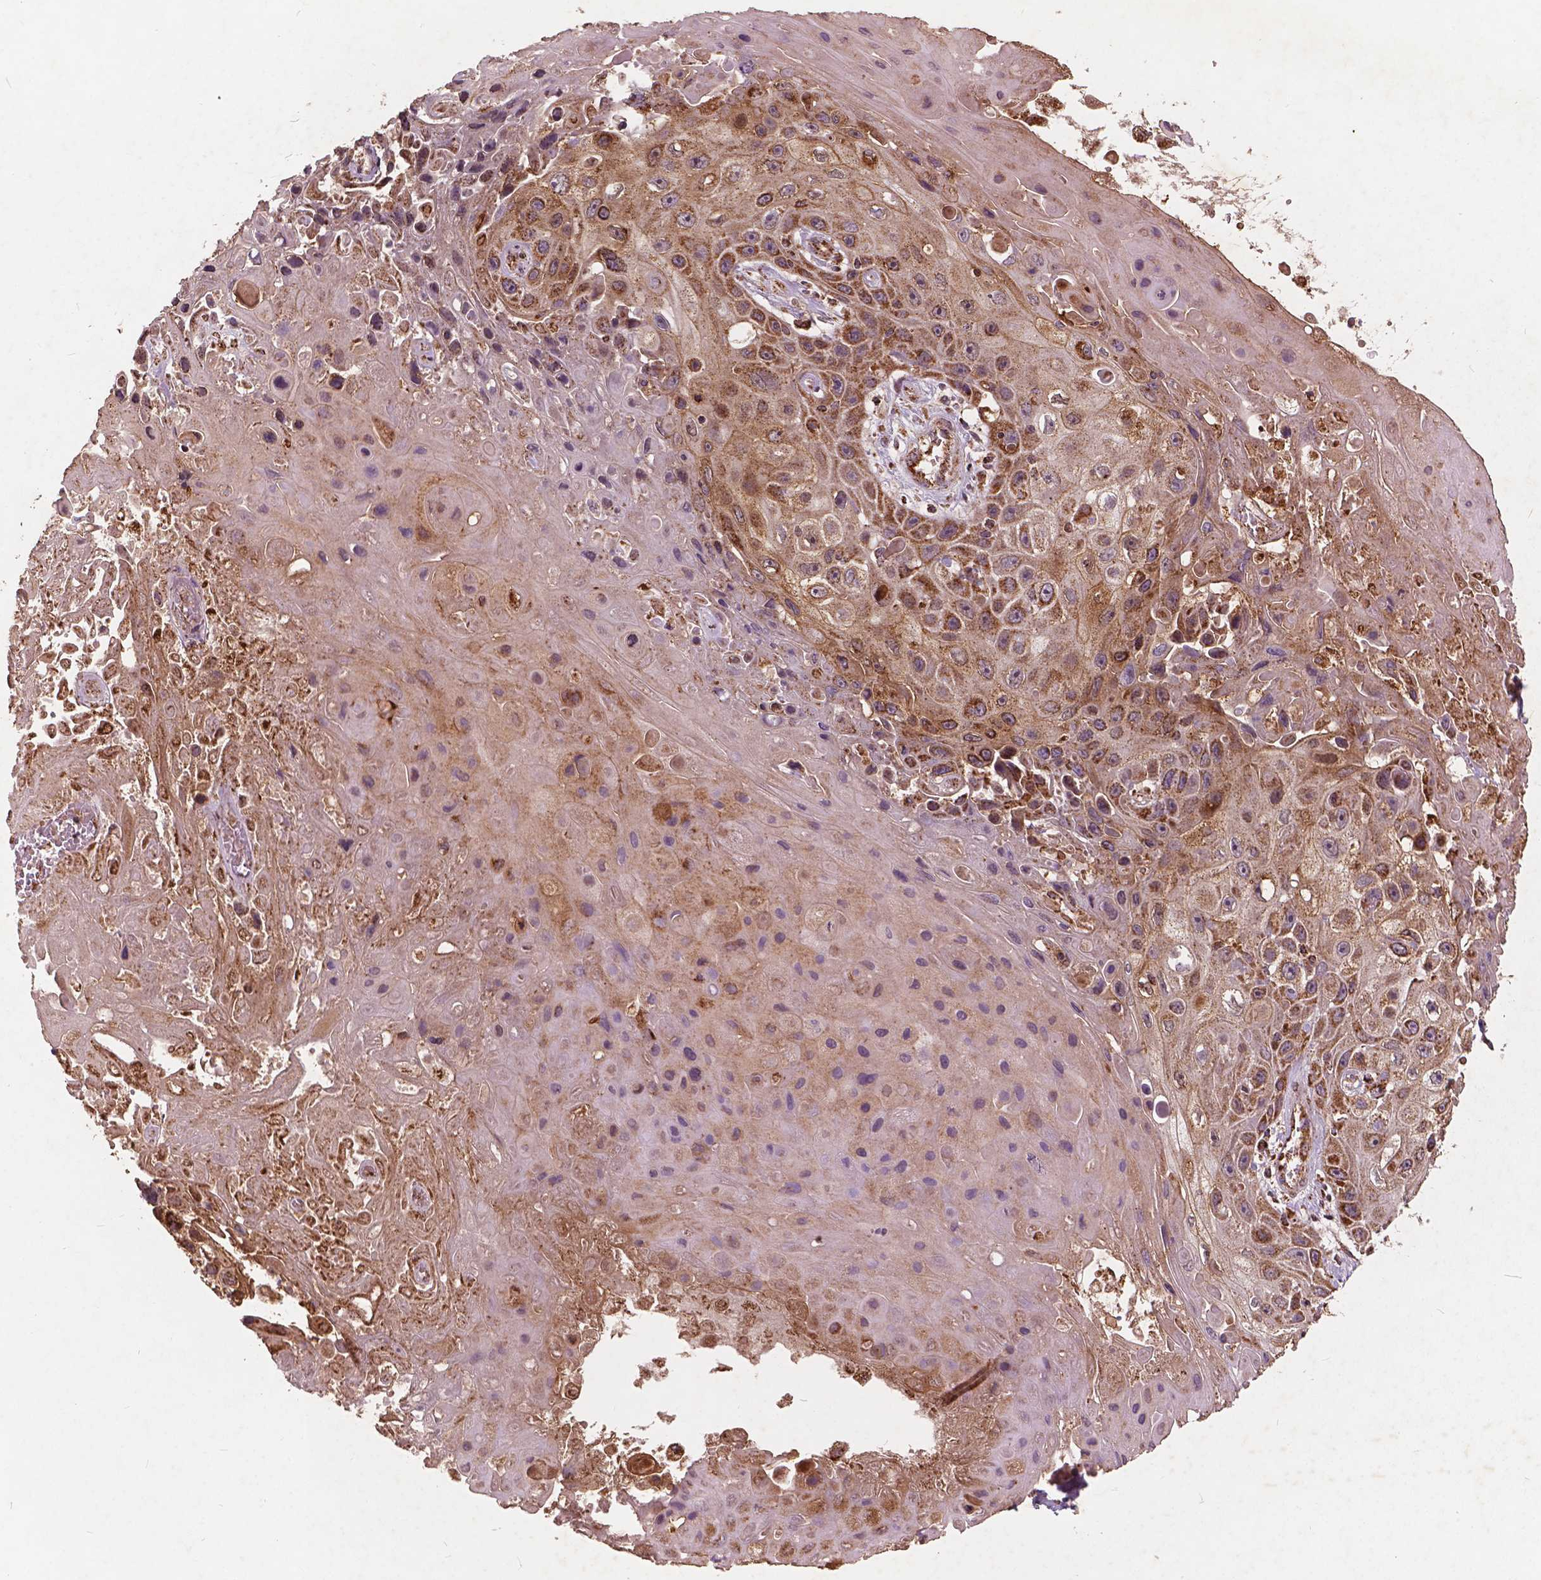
{"staining": {"intensity": "moderate", "quantity": ">75%", "location": "cytoplasmic/membranous"}, "tissue": "skin cancer", "cell_type": "Tumor cells", "image_type": "cancer", "snomed": [{"axis": "morphology", "description": "Squamous cell carcinoma, NOS"}, {"axis": "topography", "description": "Skin"}], "caption": "There is medium levels of moderate cytoplasmic/membranous staining in tumor cells of squamous cell carcinoma (skin), as demonstrated by immunohistochemical staining (brown color).", "gene": "UBXN2A", "patient": {"sex": "male", "age": 82}}